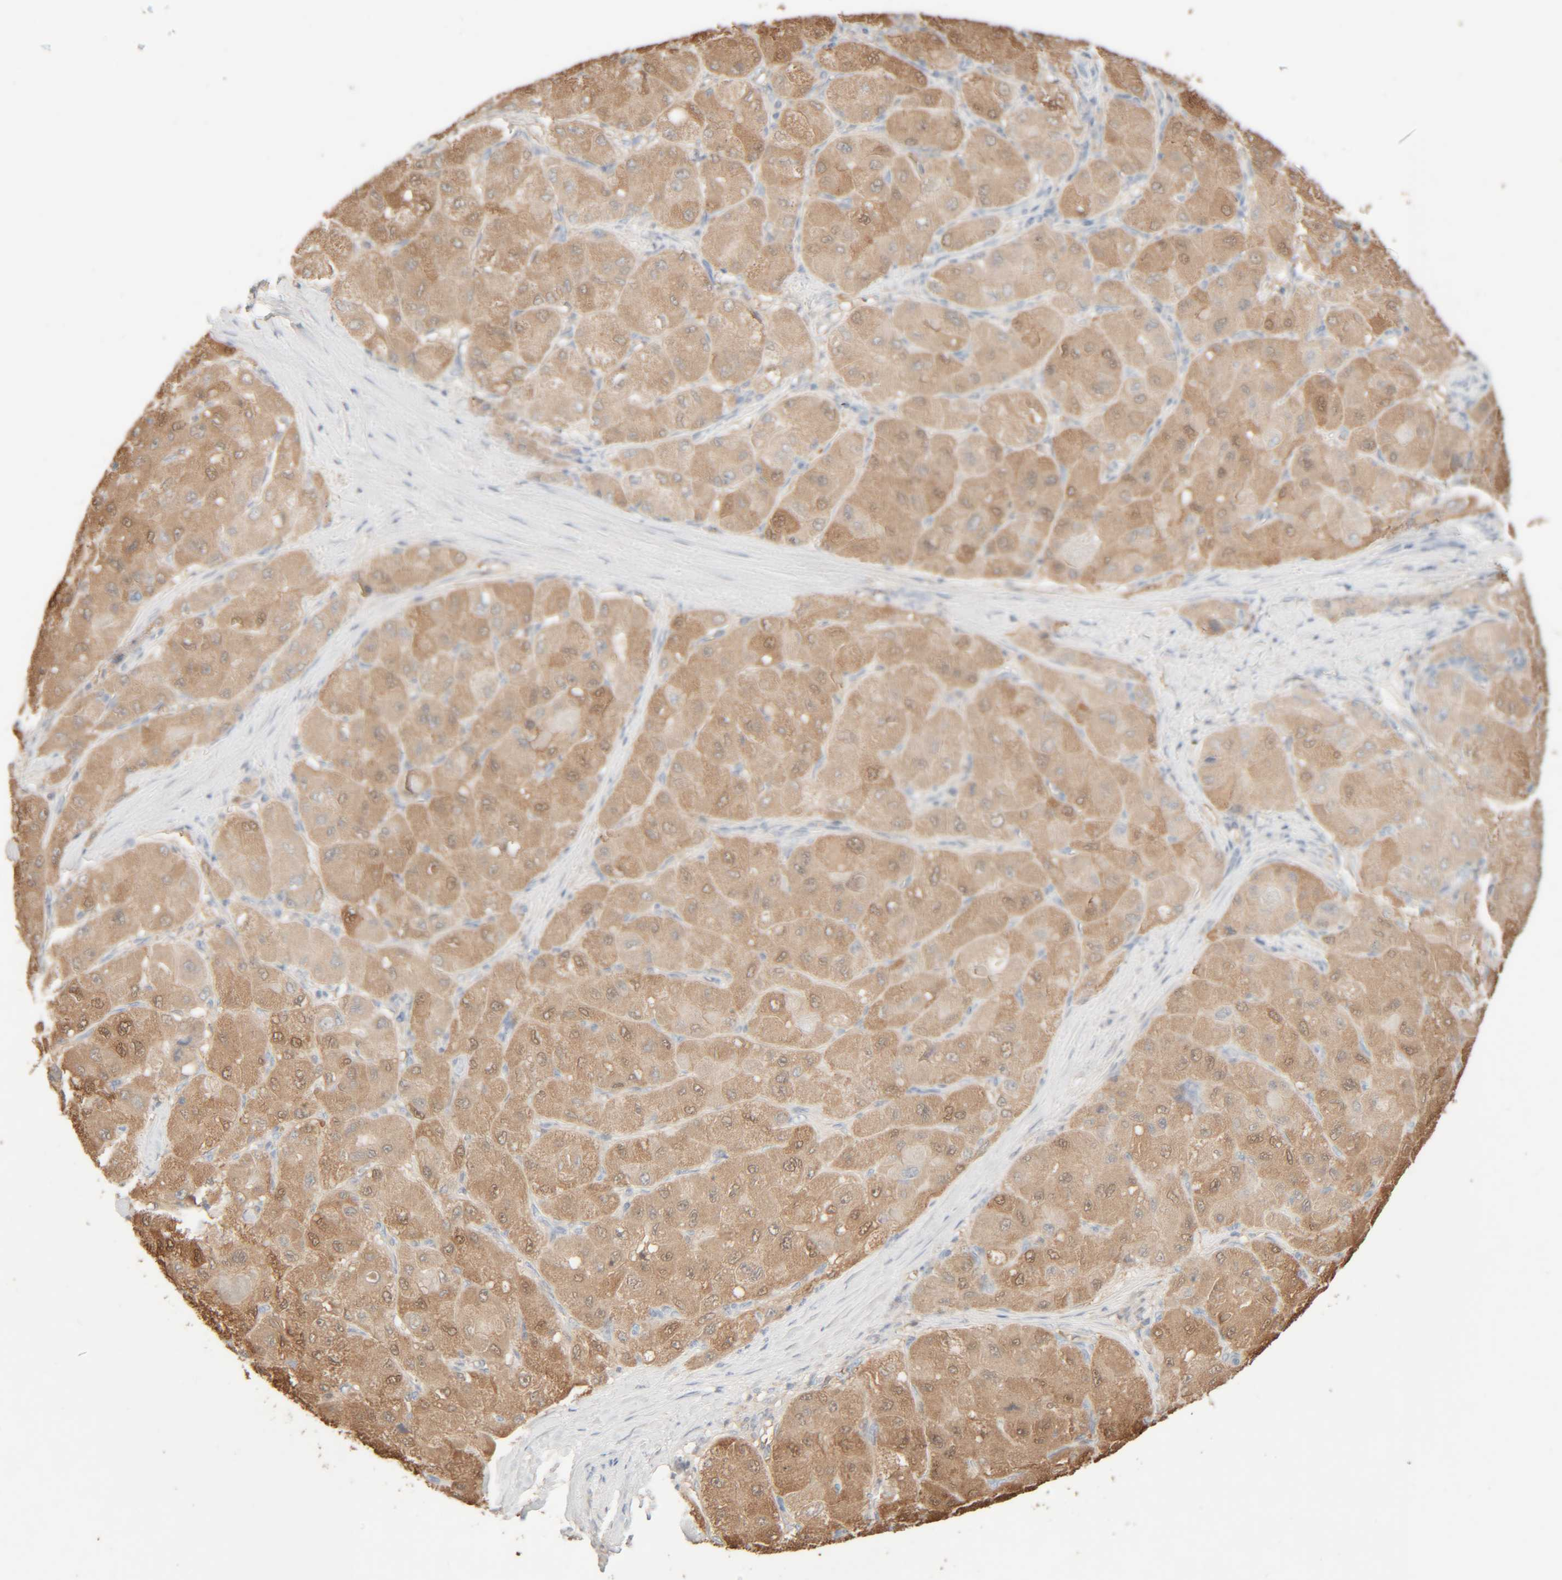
{"staining": {"intensity": "moderate", "quantity": ">75%", "location": "cytoplasmic/membranous,nuclear"}, "tissue": "liver cancer", "cell_type": "Tumor cells", "image_type": "cancer", "snomed": [{"axis": "morphology", "description": "Carcinoma, Hepatocellular, NOS"}, {"axis": "topography", "description": "Liver"}], "caption": "Immunohistochemical staining of liver cancer shows medium levels of moderate cytoplasmic/membranous and nuclear positivity in approximately >75% of tumor cells. The protein is shown in brown color, while the nuclei are stained blue.", "gene": "RIDA", "patient": {"sex": "male", "age": 80}}